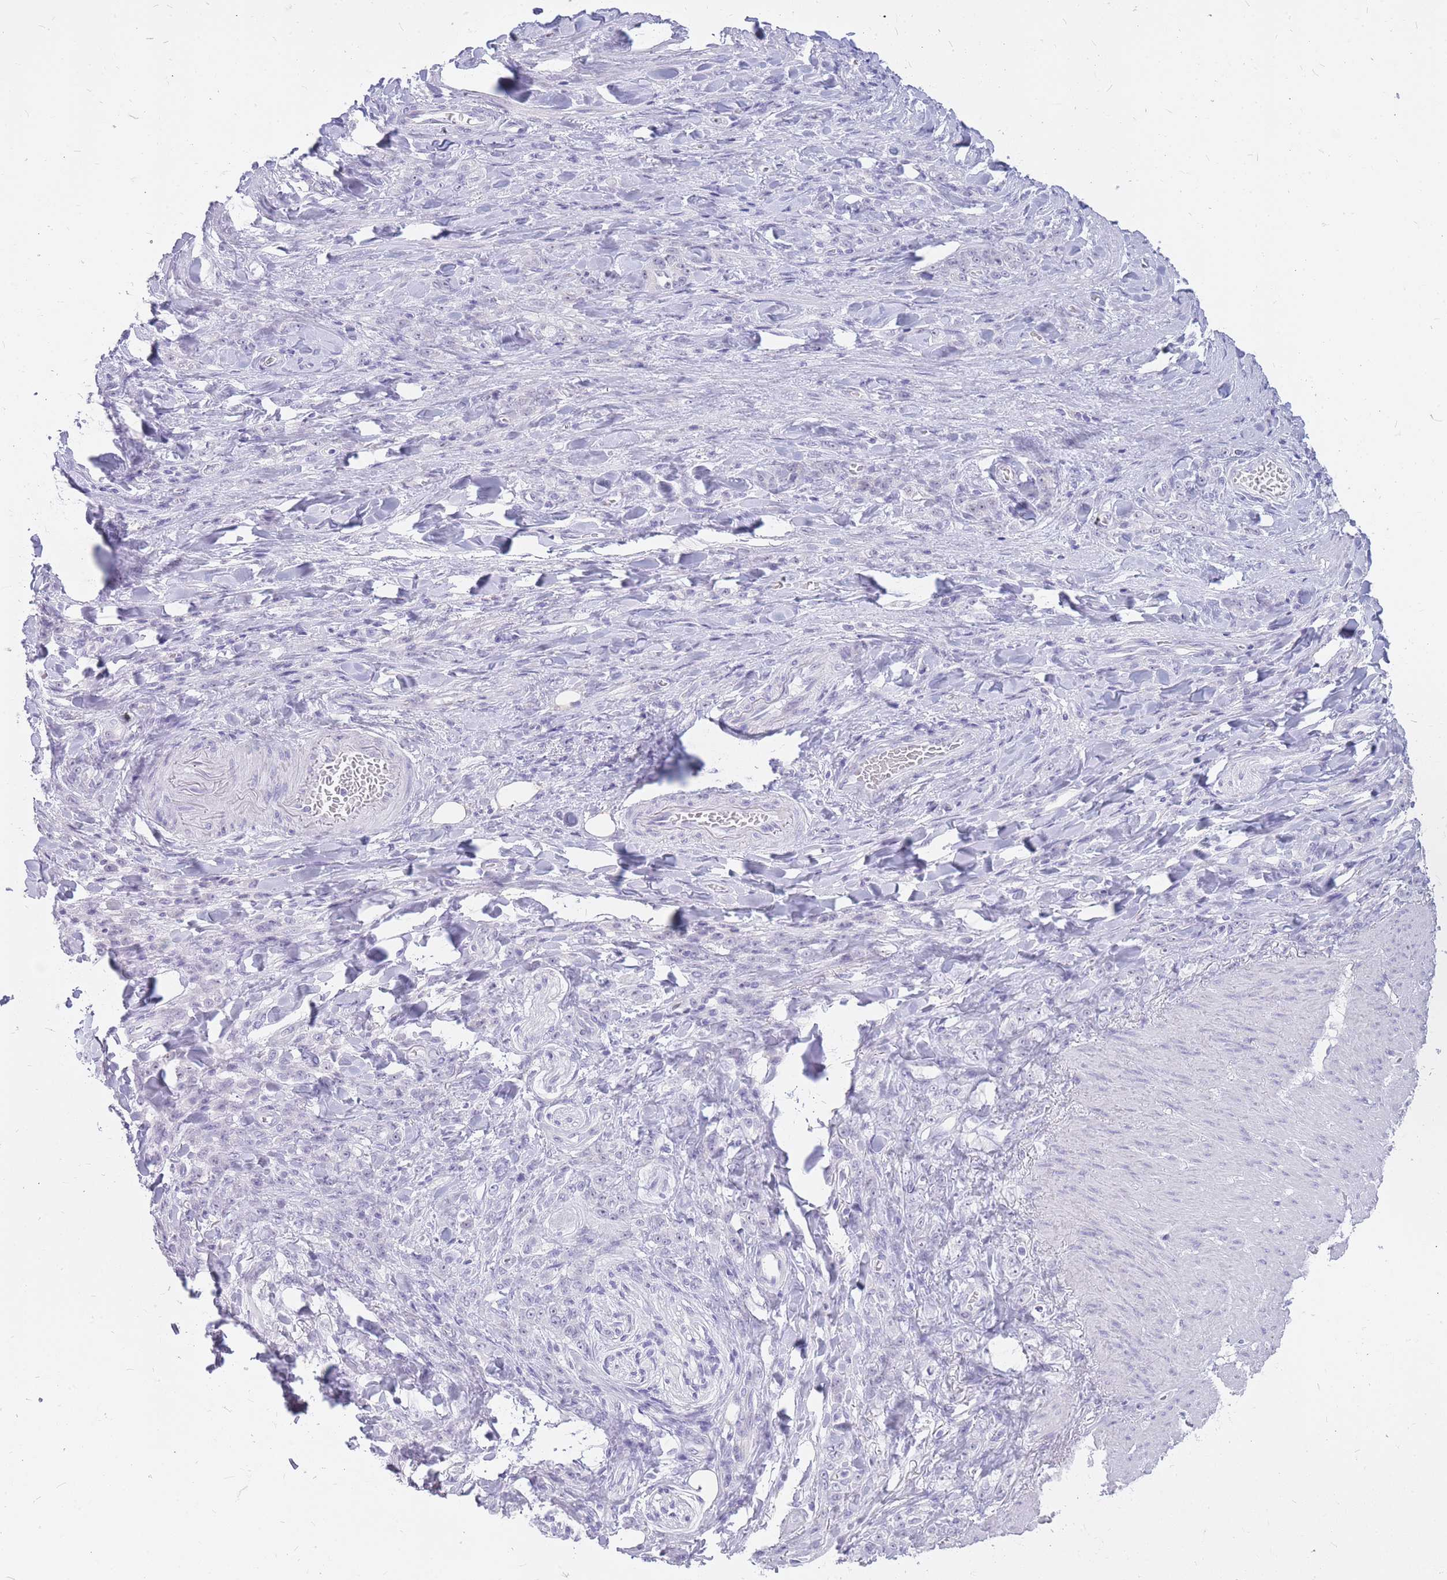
{"staining": {"intensity": "negative", "quantity": "none", "location": "none"}, "tissue": "stomach cancer", "cell_type": "Tumor cells", "image_type": "cancer", "snomed": [{"axis": "morphology", "description": "Normal tissue, NOS"}, {"axis": "morphology", "description": "Adenocarcinoma, NOS"}, {"axis": "topography", "description": "Stomach"}], "caption": "Immunohistochemistry (IHC) image of neoplastic tissue: stomach cancer (adenocarcinoma) stained with DAB exhibits no significant protein positivity in tumor cells.", "gene": "INS", "patient": {"sex": "male", "age": 82}}